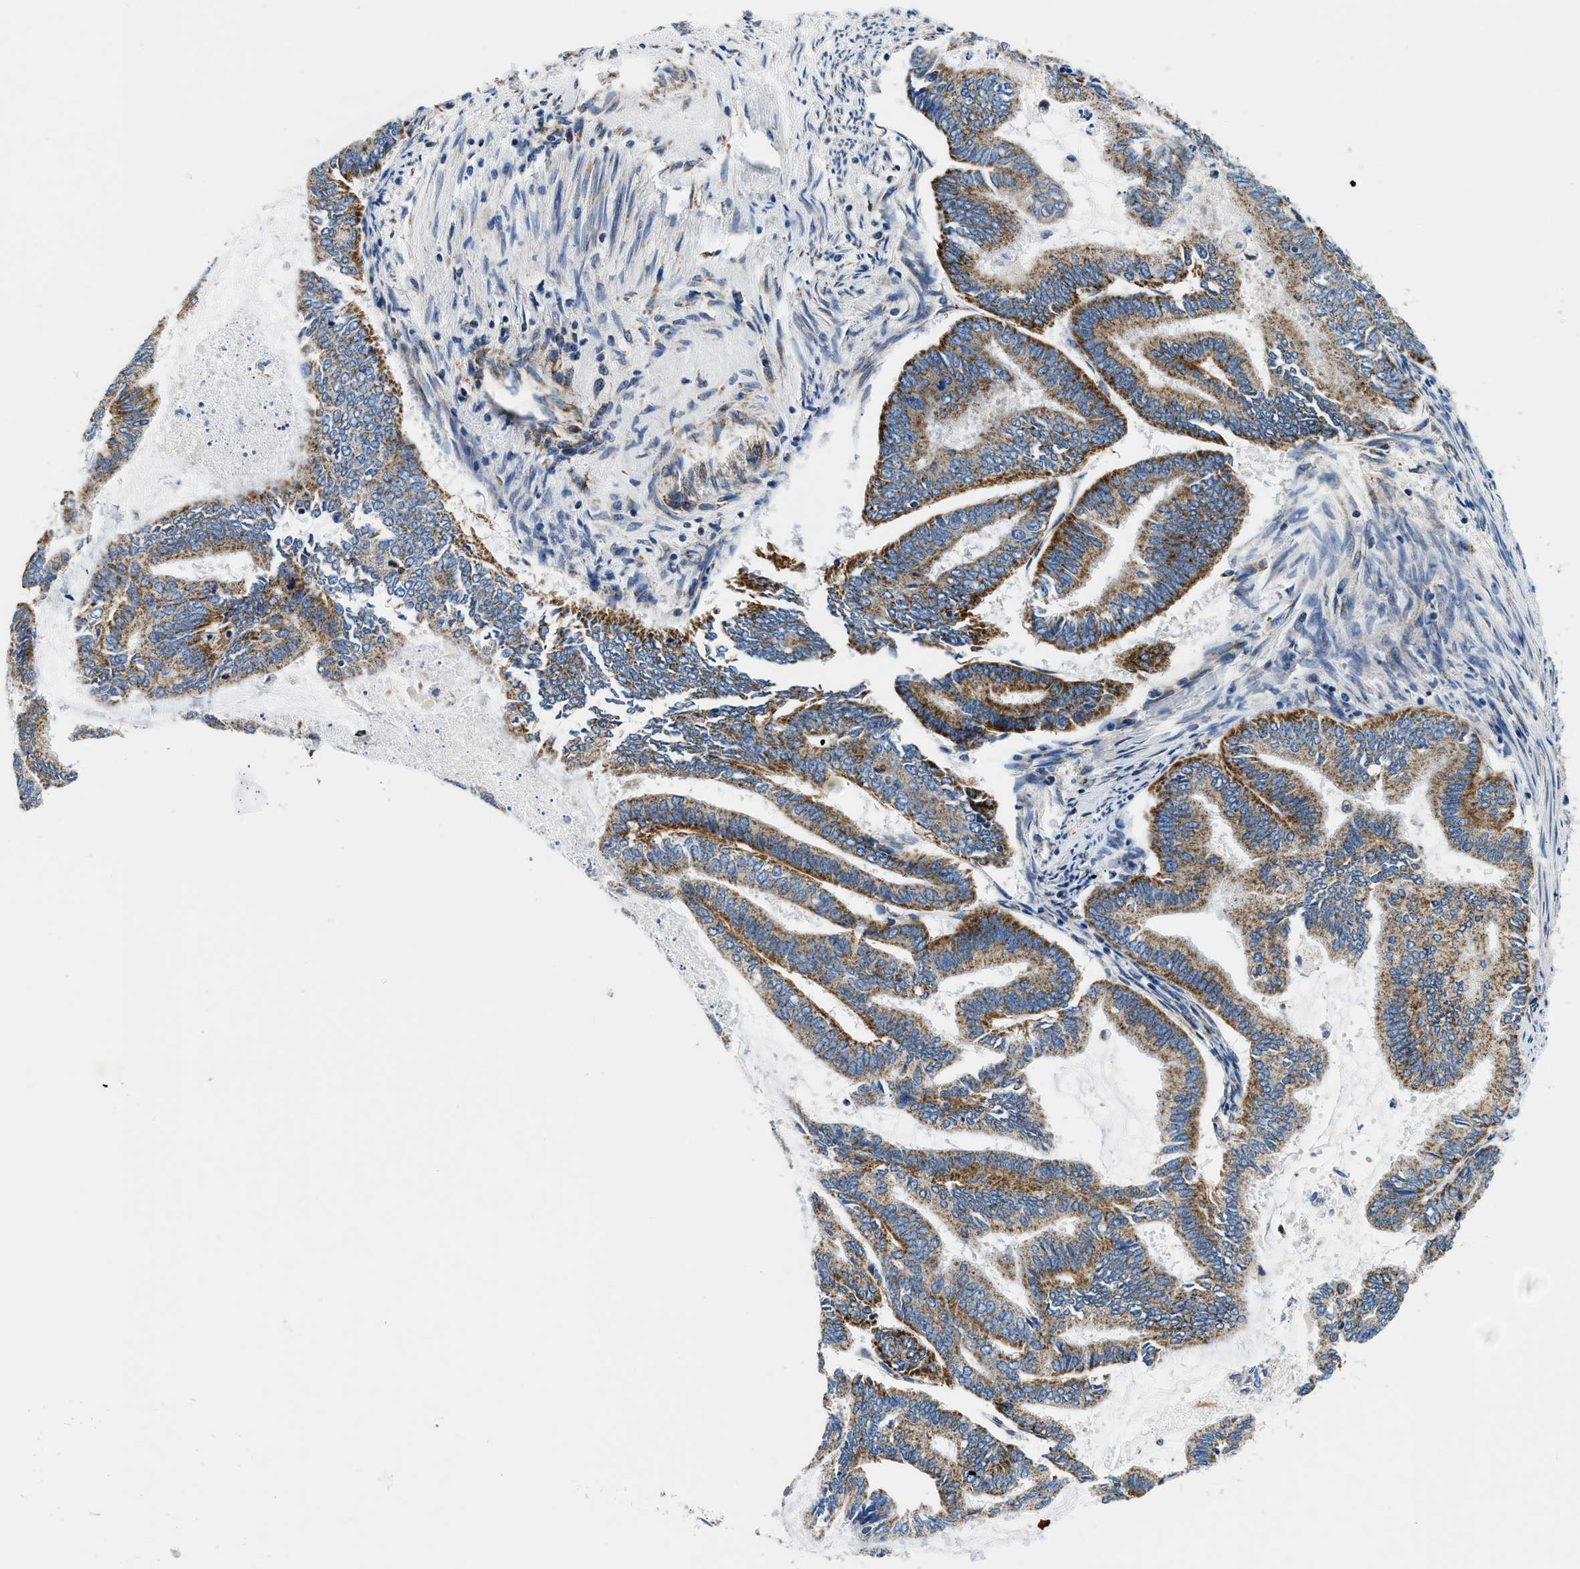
{"staining": {"intensity": "moderate", "quantity": "25%-75%", "location": "cytoplasmic/membranous"}, "tissue": "endometrial cancer", "cell_type": "Tumor cells", "image_type": "cancer", "snomed": [{"axis": "morphology", "description": "Adenocarcinoma, NOS"}, {"axis": "topography", "description": "Endometrium"}], "caption": "Brown immunohistochemical staining in adenocarcinoma (endometrial) demonstrates moderate cytoplasmic/membranous expression in about 25%-75% of tumor cells.", "gene": "SAMD4B", "patient": {"sex": "female", "age": 86}}